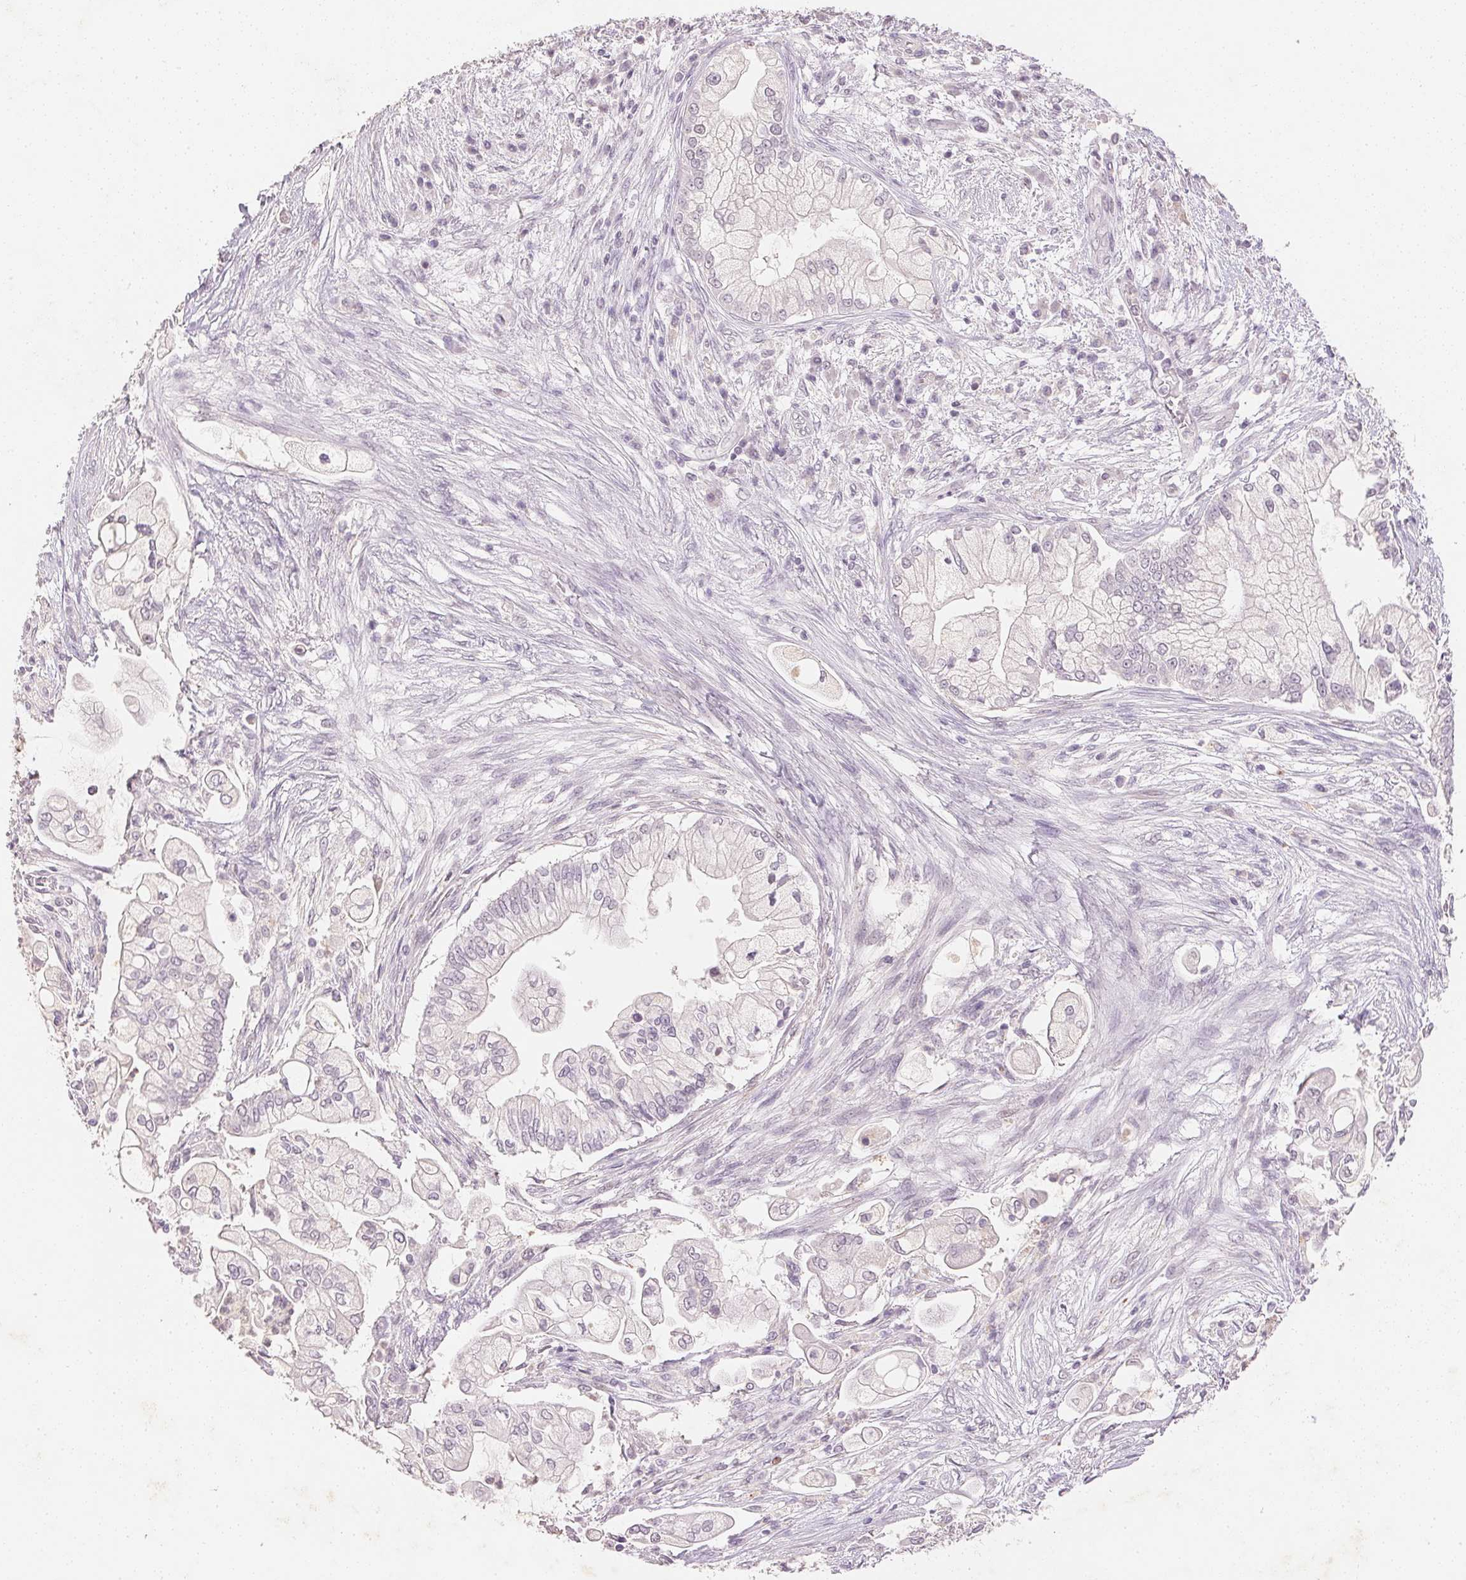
{"staining": {"intensity": "negative", "quantity": "none", "location": "none"}, "tissue": "pancreatic cancer", "cell_type": "Tumor cells", "image_type": "cancer", "snomed": [{"axis": "morphology", "description": "Adenocarcinoma, NOS"}, {"axis": "topography", "description": "Pancreas"}], "caption": "A photomicrograph of adenocarcinoma (pancreatic) stained for a protein reveals no brown staining in tumor cells.", "gene": "SMTN", "patient": {"sex": "female", "age": 69}}